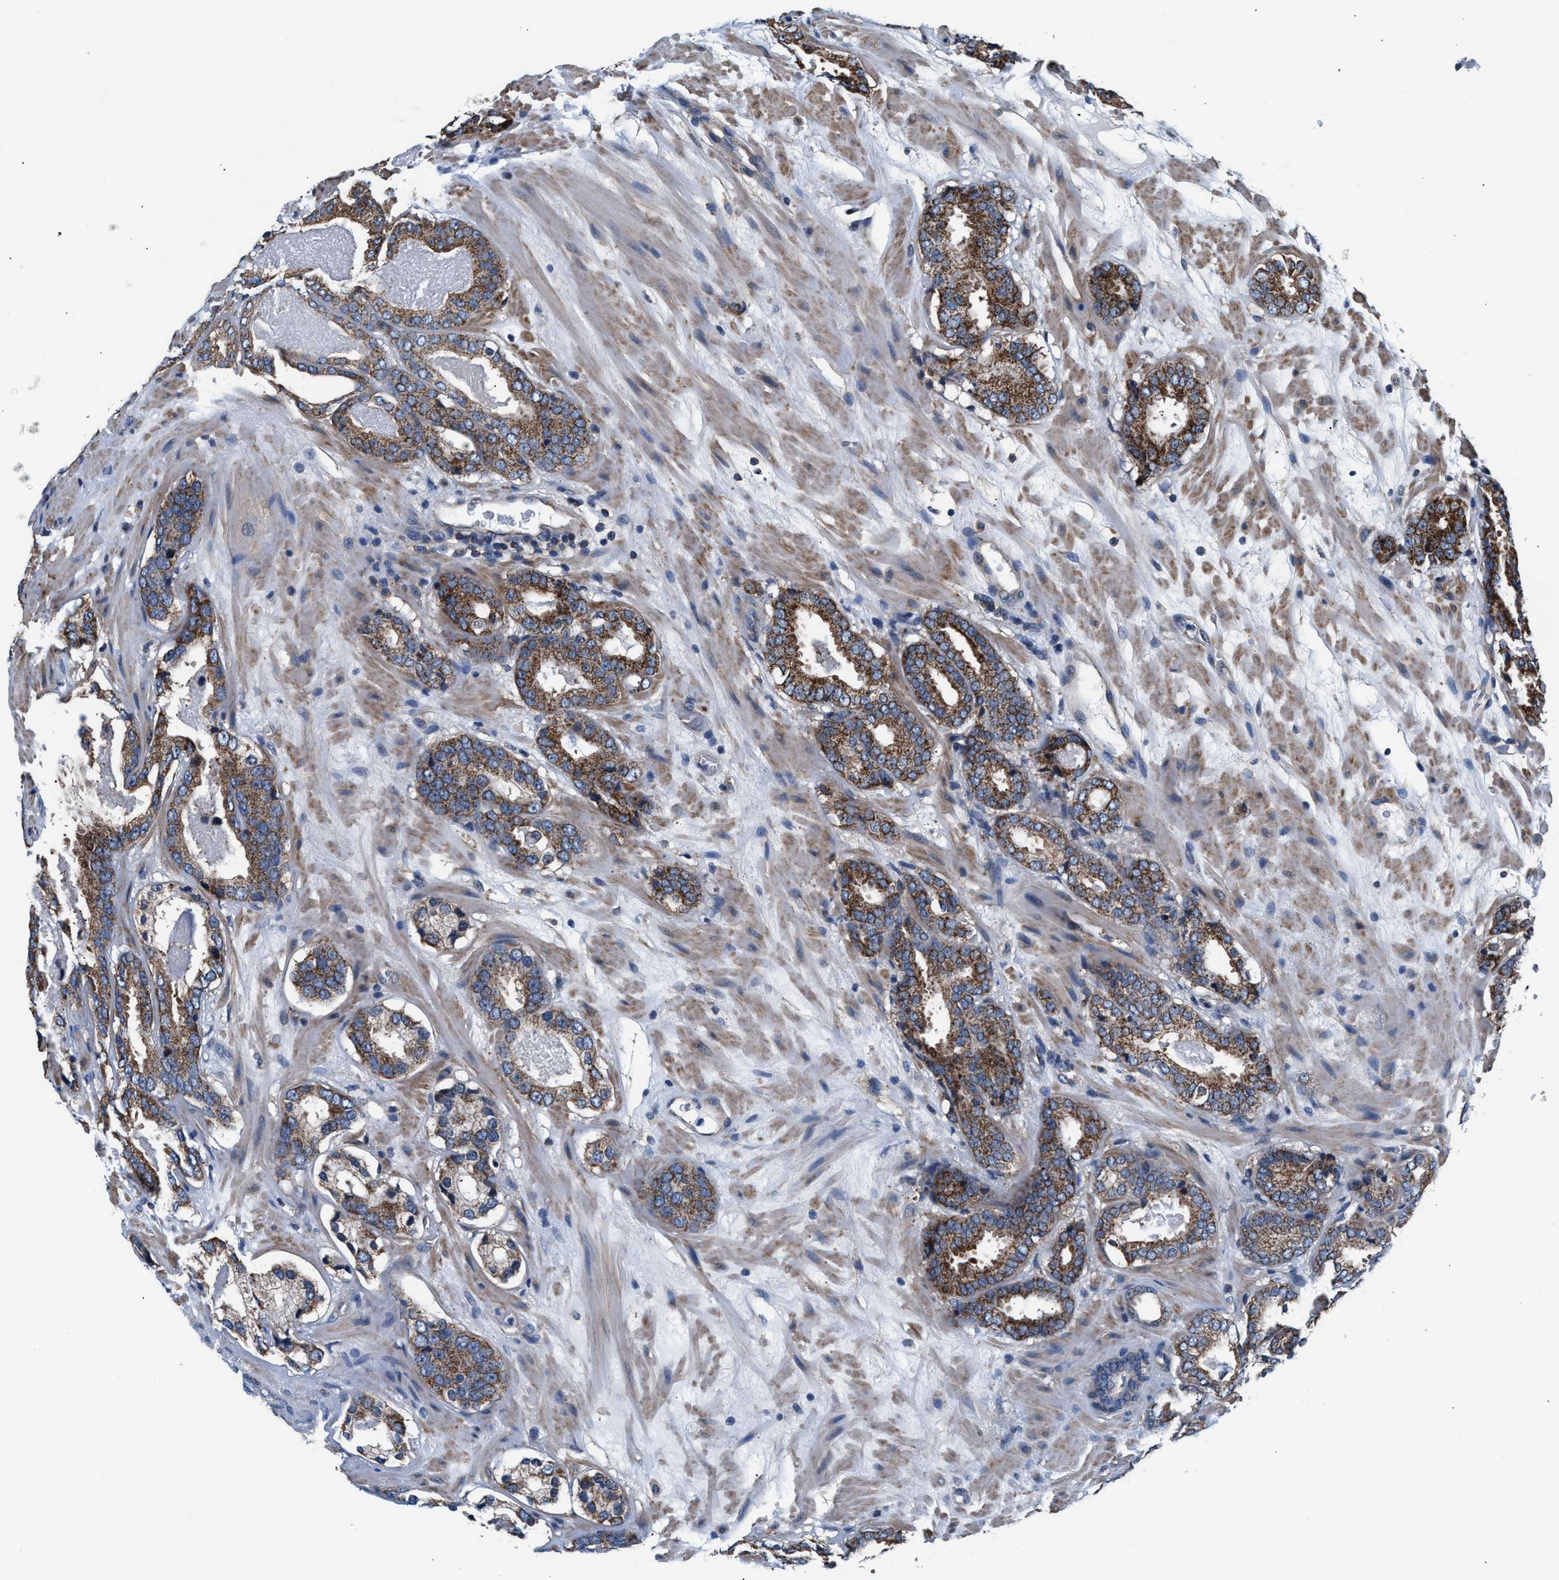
{"staining": {"intensity": "strong", "quantity": ">75%", "location": "cytoplasmic/membranous"}, "tissue": "prostate cancer", "cell_type": "Tumor cells", "image_type": "cancer", "snomed": [{"axis": "morphology", "description": "Adenocarcinoma, Low grade"}, {"axis": "topography", "description": "Prostate"}], "caption": "Human prostate cancer (adenocarcinoma (low-grade)) stained with a protein marker demonstrates strong staining in tumor cells.", "gene": "NKTR", "patient": {"sex": "male", "age": 69}}